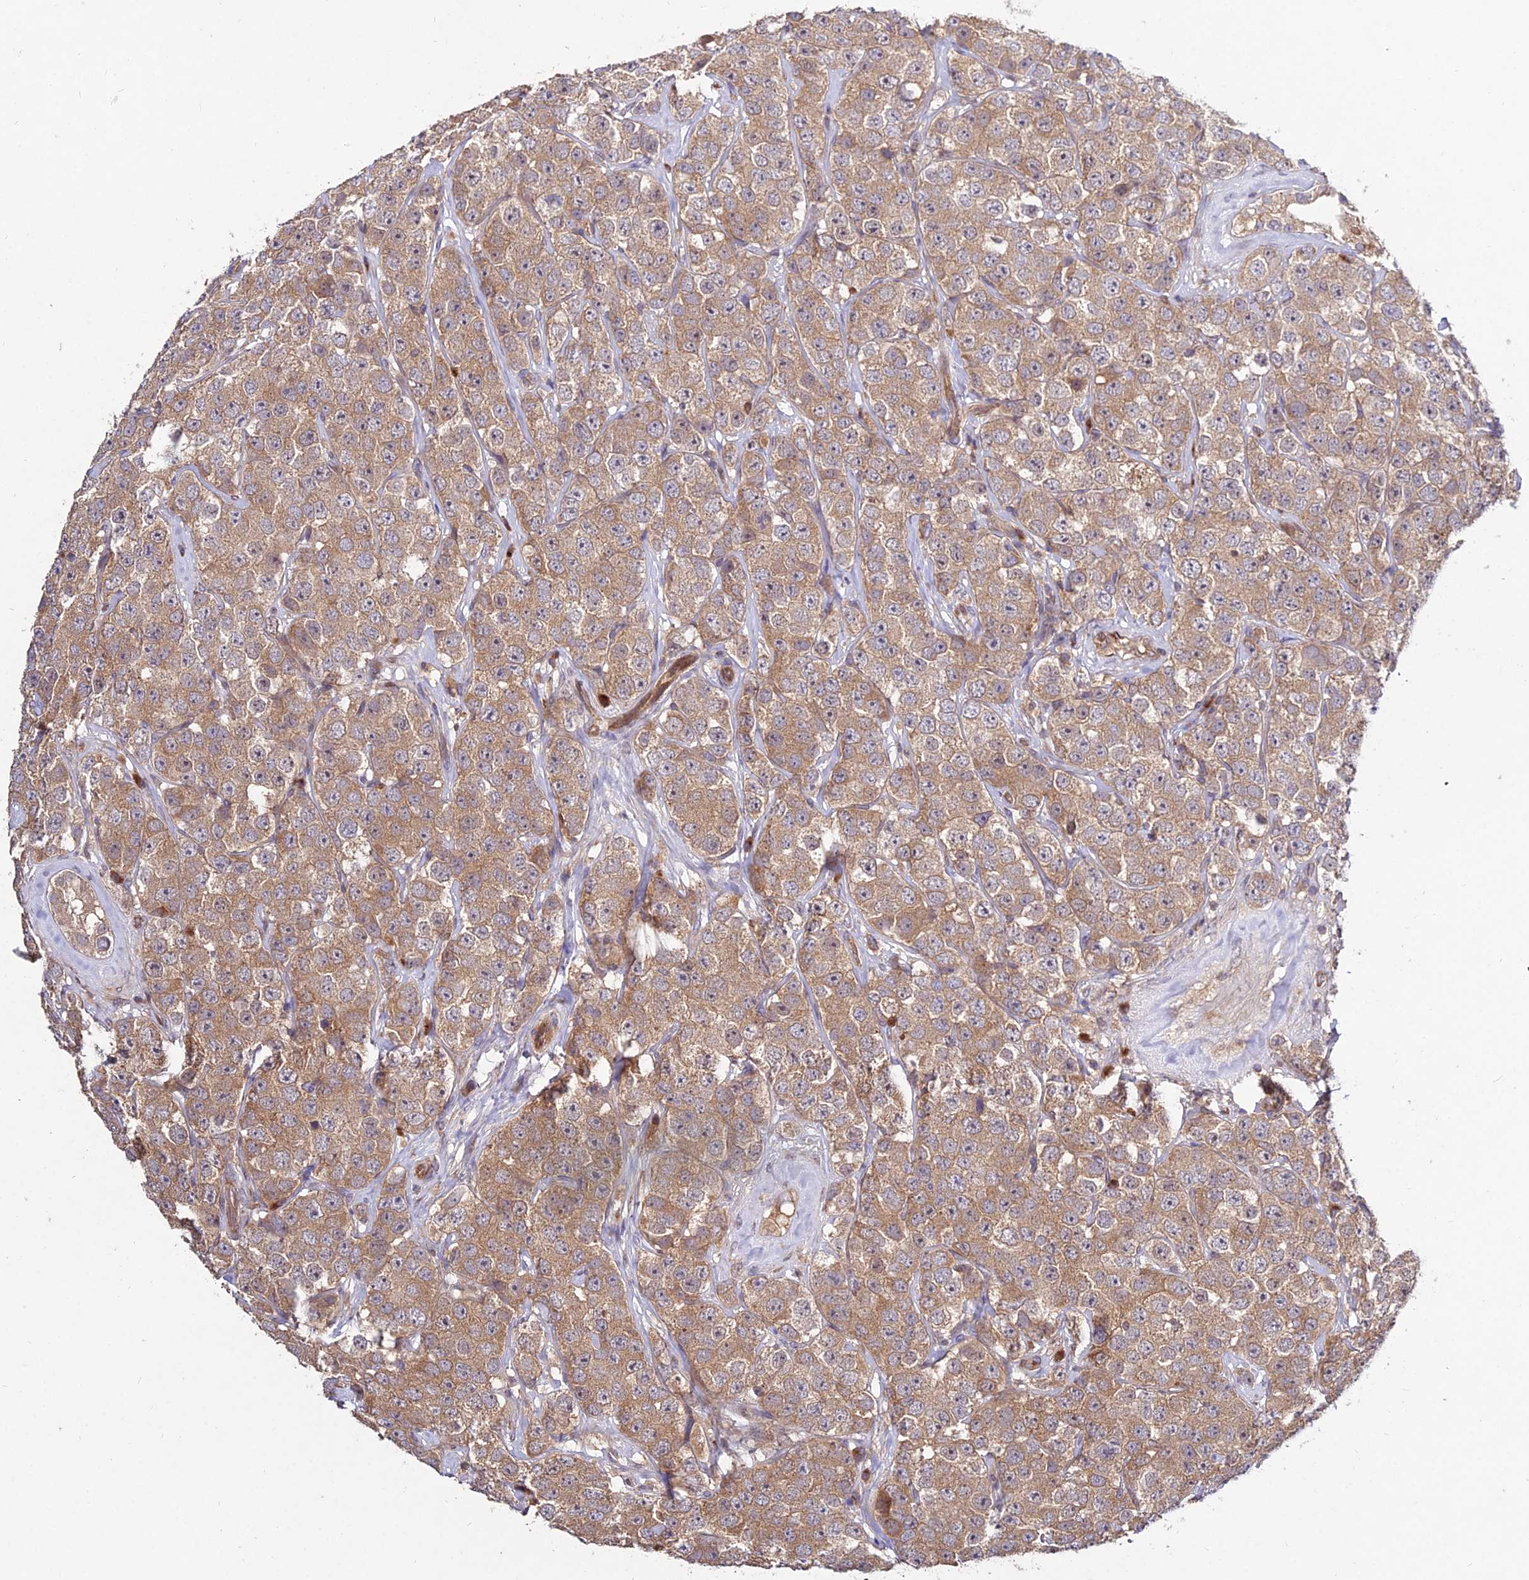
{"staining": {"intensity": "moderate", "quantity": ">75%", "location": "cytoplasmic/membranous"}, "tissue": "testis cancer", "cell_type": "Tumor cells", "image_type": "cancer", "snomed": [{"axis": "morphology", "description": "Seminoma, NOS"}, {"axis": "topography", "description": "Testis"}], "caption": "Testis cancer stained with IHC shows moderate cytoplasmic/membranous staining in about >75% of tumor cells.", "gene": "GRTP1", "patient": {"sex": "male", "age": 28}}